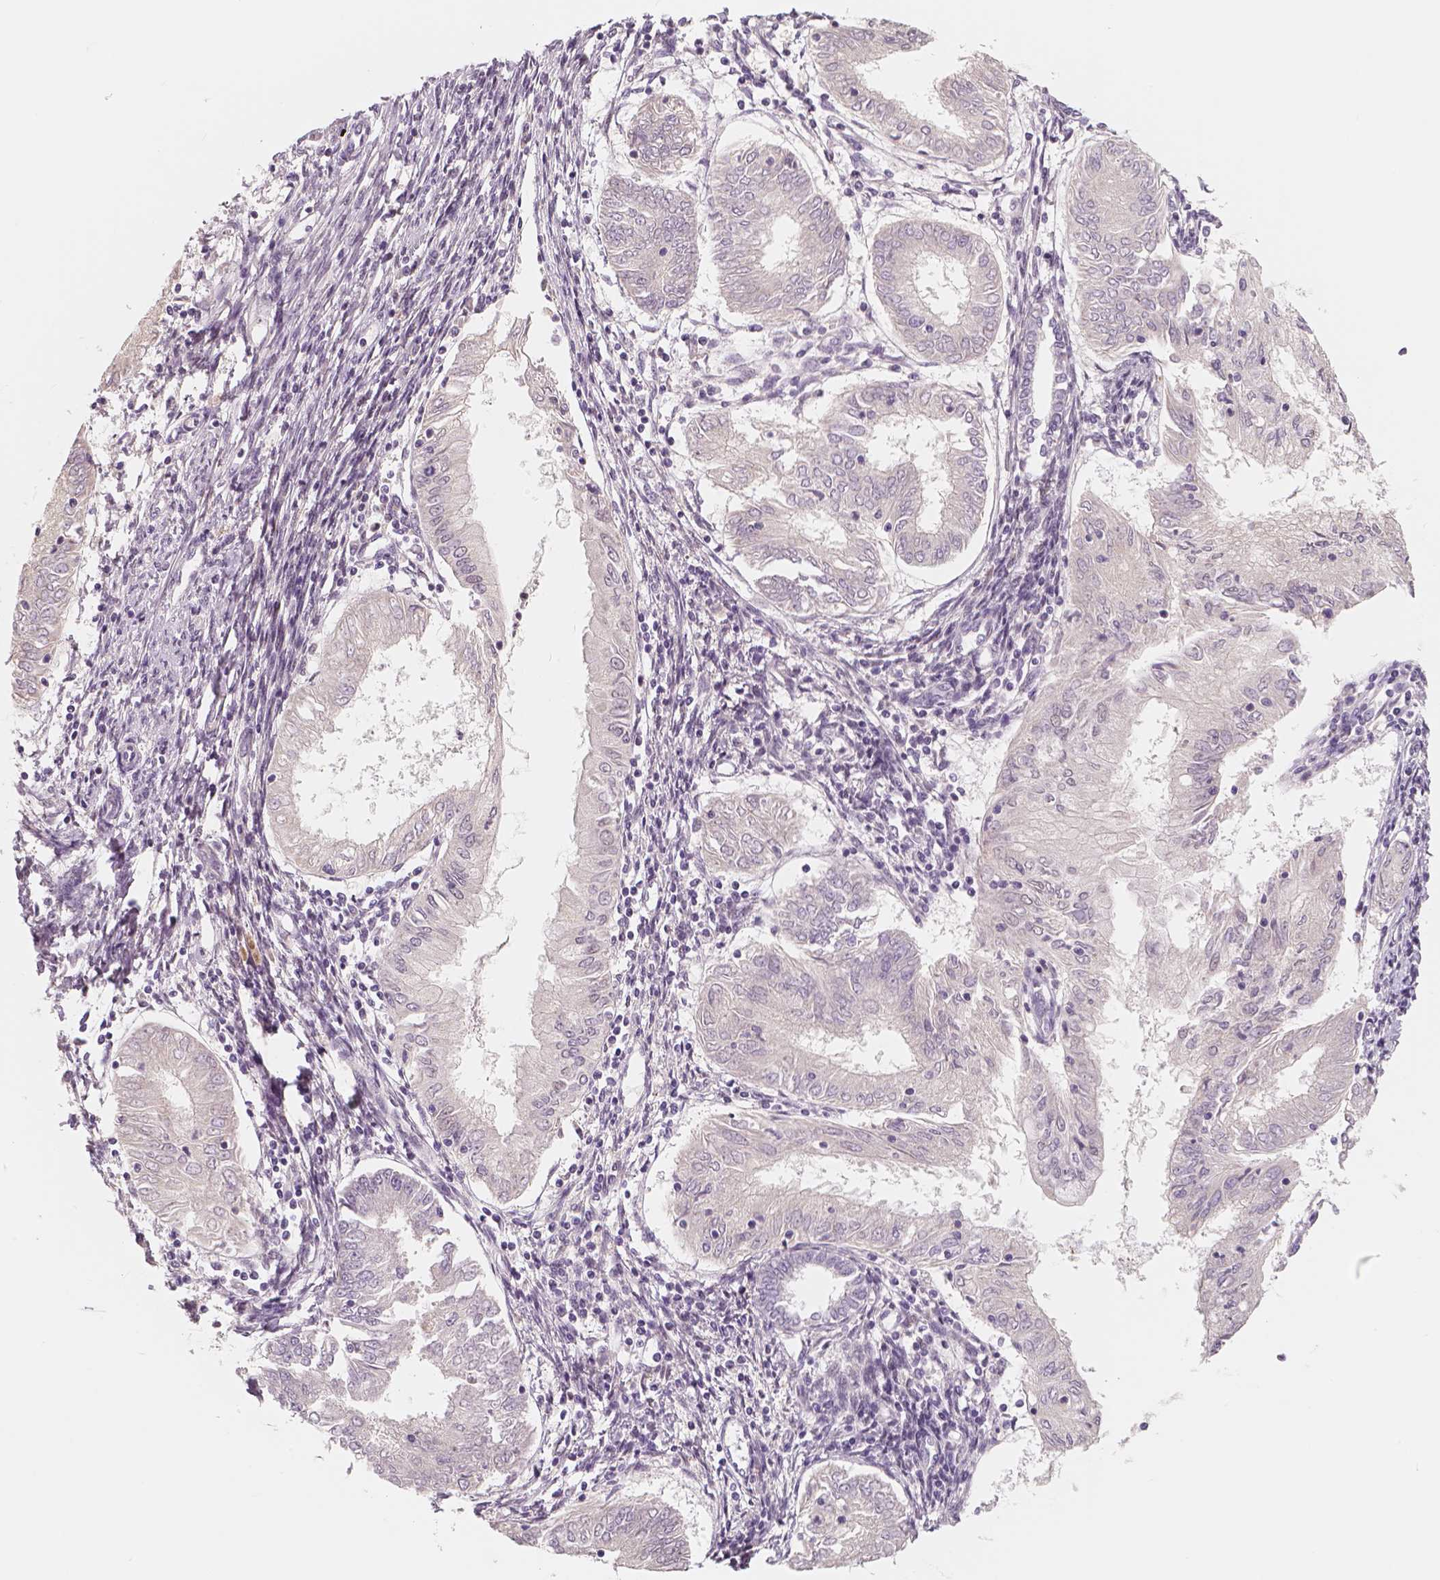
{"staining": {"intensity": "negative", "quantity": "none", "location": "none"}, "tissue": "endometrial cancer", "cell_type": "Tumor cells", "image_type": "cancer", "snomed": [{"axis": "morphology", "description": "Adenocarcinoma, NOS"}, {"axis": "topography", "description": "Endometrium"}], "caption": "Tumor cells show no significant staining in endometrial cancer.", "gene": "RNASE7", "patient": {"sex": "female", "age": 68}}